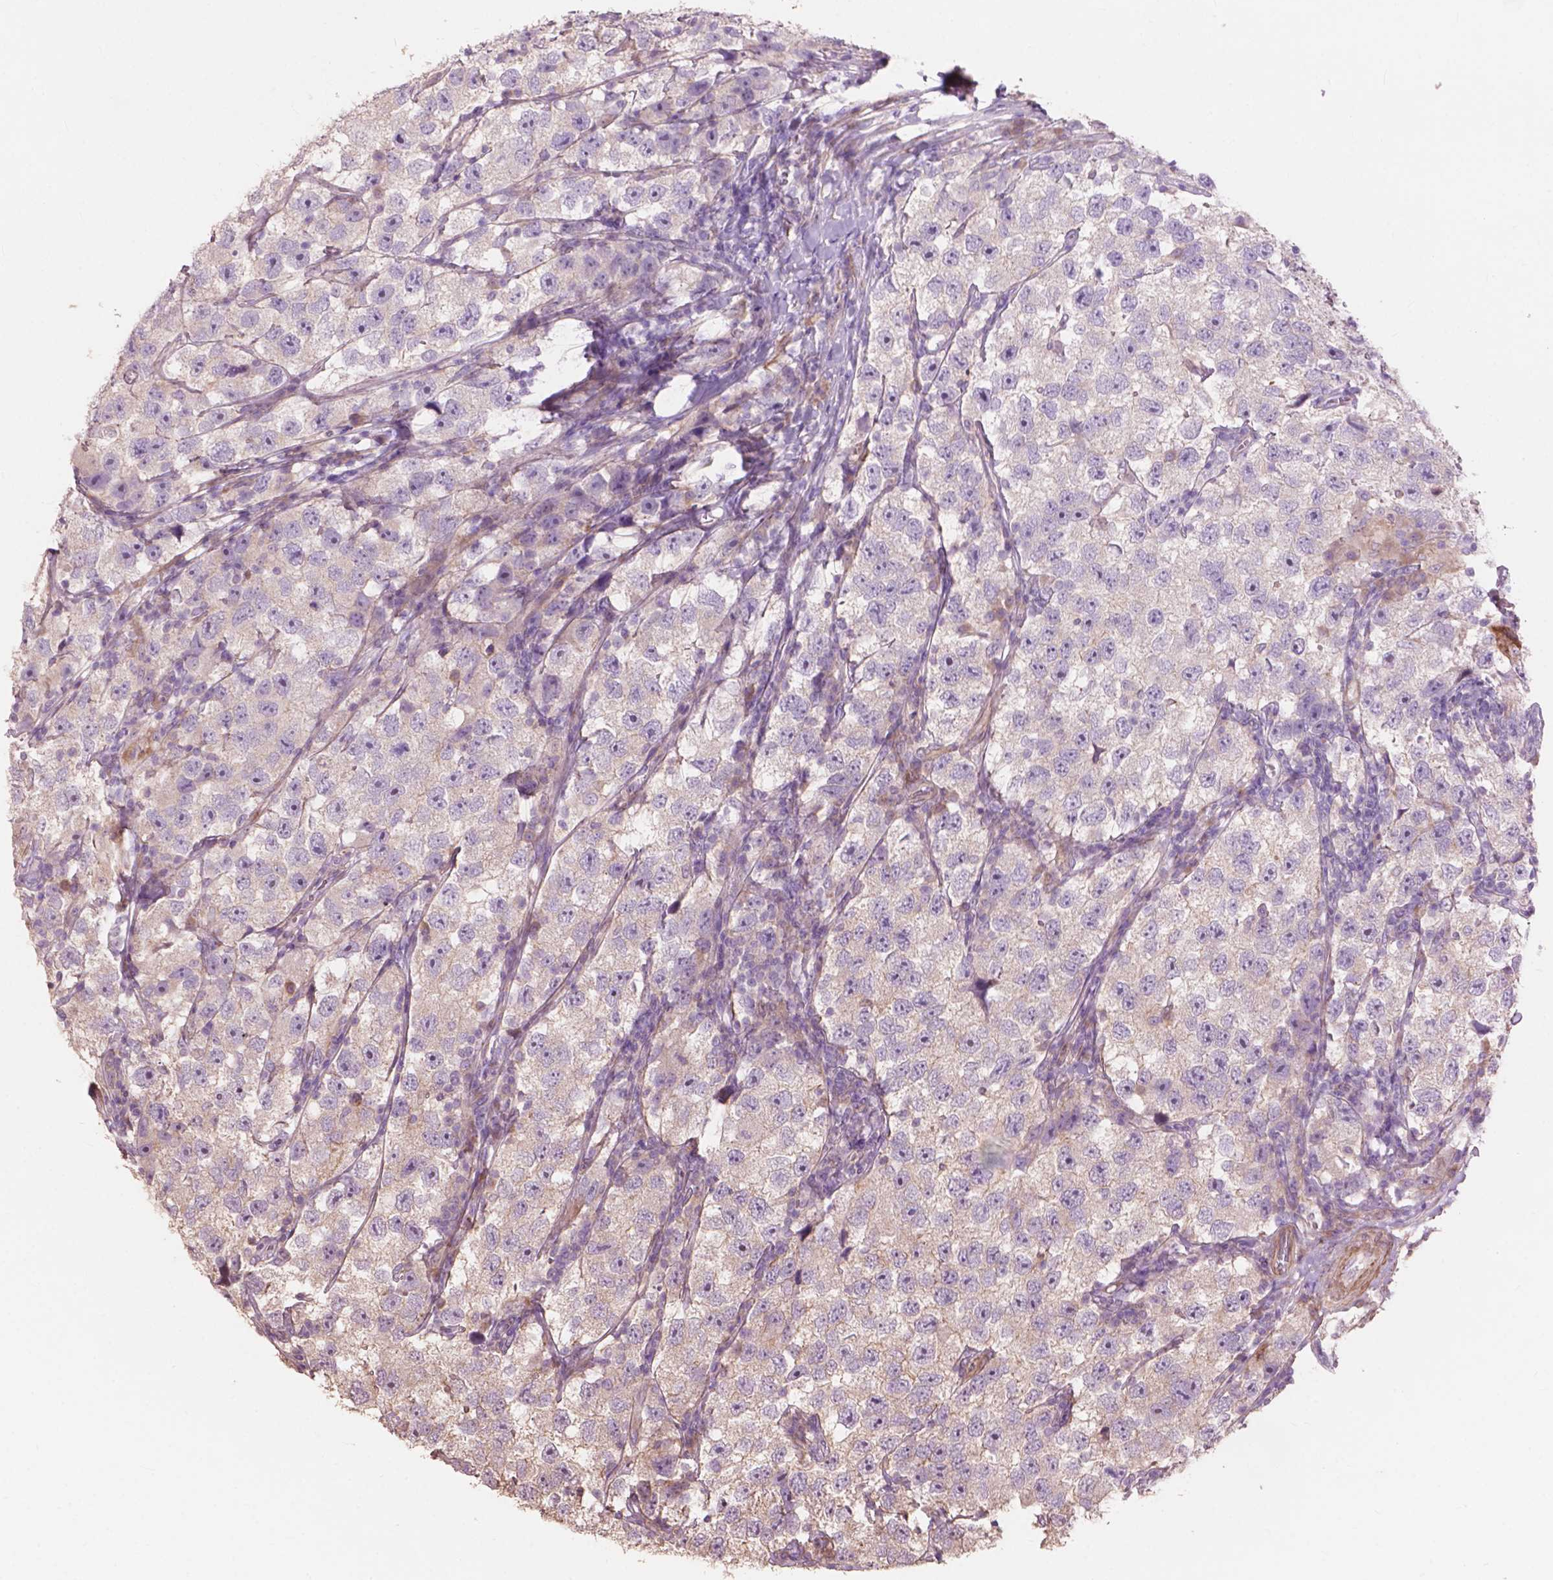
{"staining": {"intensity": "negative", "quantity": "none", "location": "none"}, "tissue": "testis cancer", "cell_type": "Tumor cells", "image_type": "cancer", "snomed": [{"axis": "morphology", "description": "Seminoma, NOS"}, {"axis": "topography", "description": "Testis"}], "caption": "IHC of seminoma (testis) reveals no expression in tumor cells. The staining is performed using DAB (3,3'-diaminobenzidine) brown chromogen with nuclei counter-stained in using hematoxylin.", "gene": "FNIP1", "patient": {"sex": "male", "age": 26}}